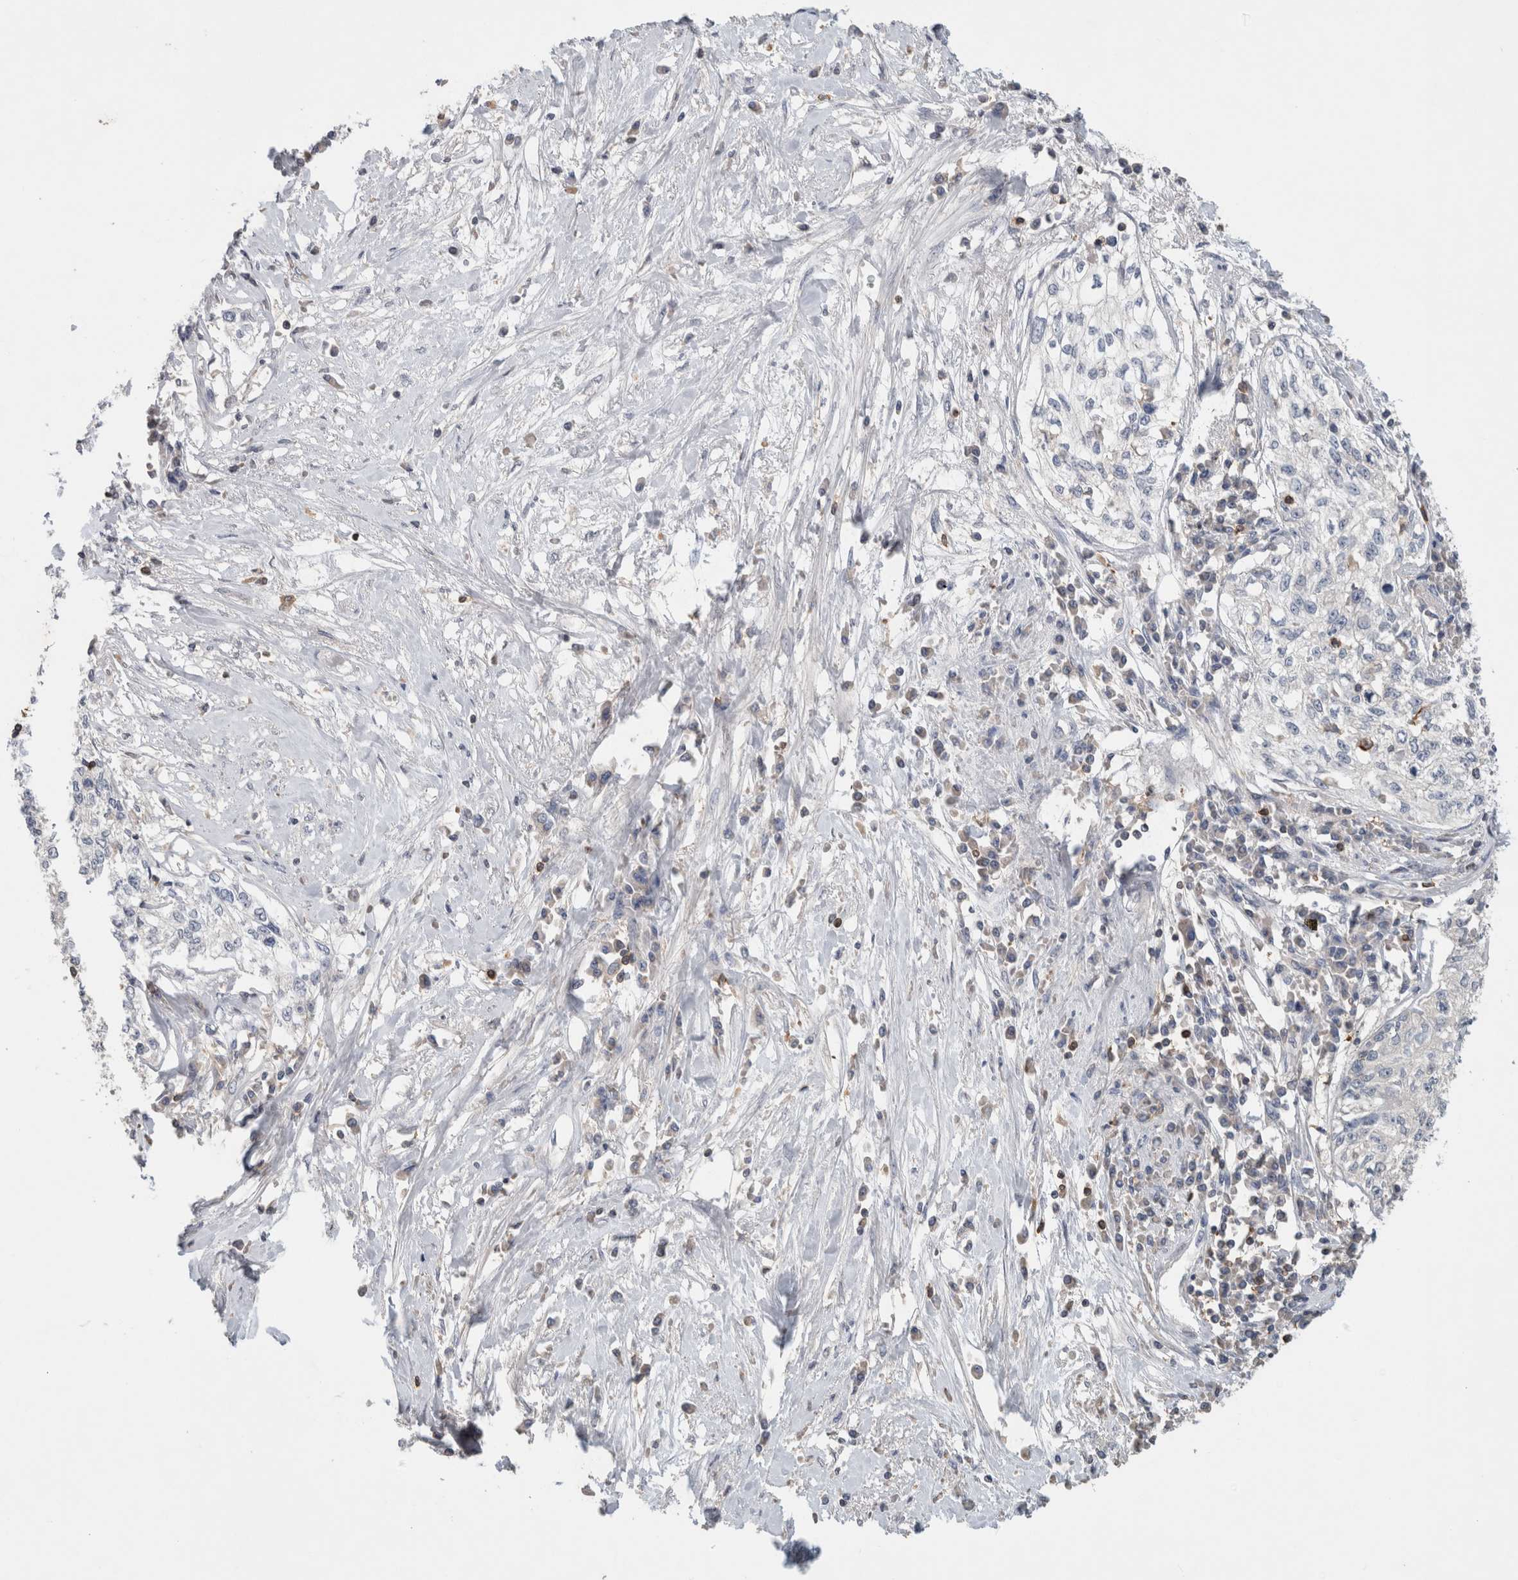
{"staining": {"intensity": "negative", "quantity": "none", "location": "none"}, "tissue": "cervical cancer", "cell_type": "Tumor cells", "image_type": "cancer", "snomed": [{"axis": "morphology", "description": "Squamous cell carcinoma, NOS"}, {"axis": "topography", "description": "Cervix"}], "caption": "The photomicrograph exhibits no significant positivity in tumor cells of cervical cancer (squamous cell carcinoma). The staining was performed using DAB to visualize the protein expression in brown, while the nuclei were stained in blue with hematoxylin (Magnification: 20x).", "gene": "GFRA2", "patient": {"sex": "female", "age": 57}}